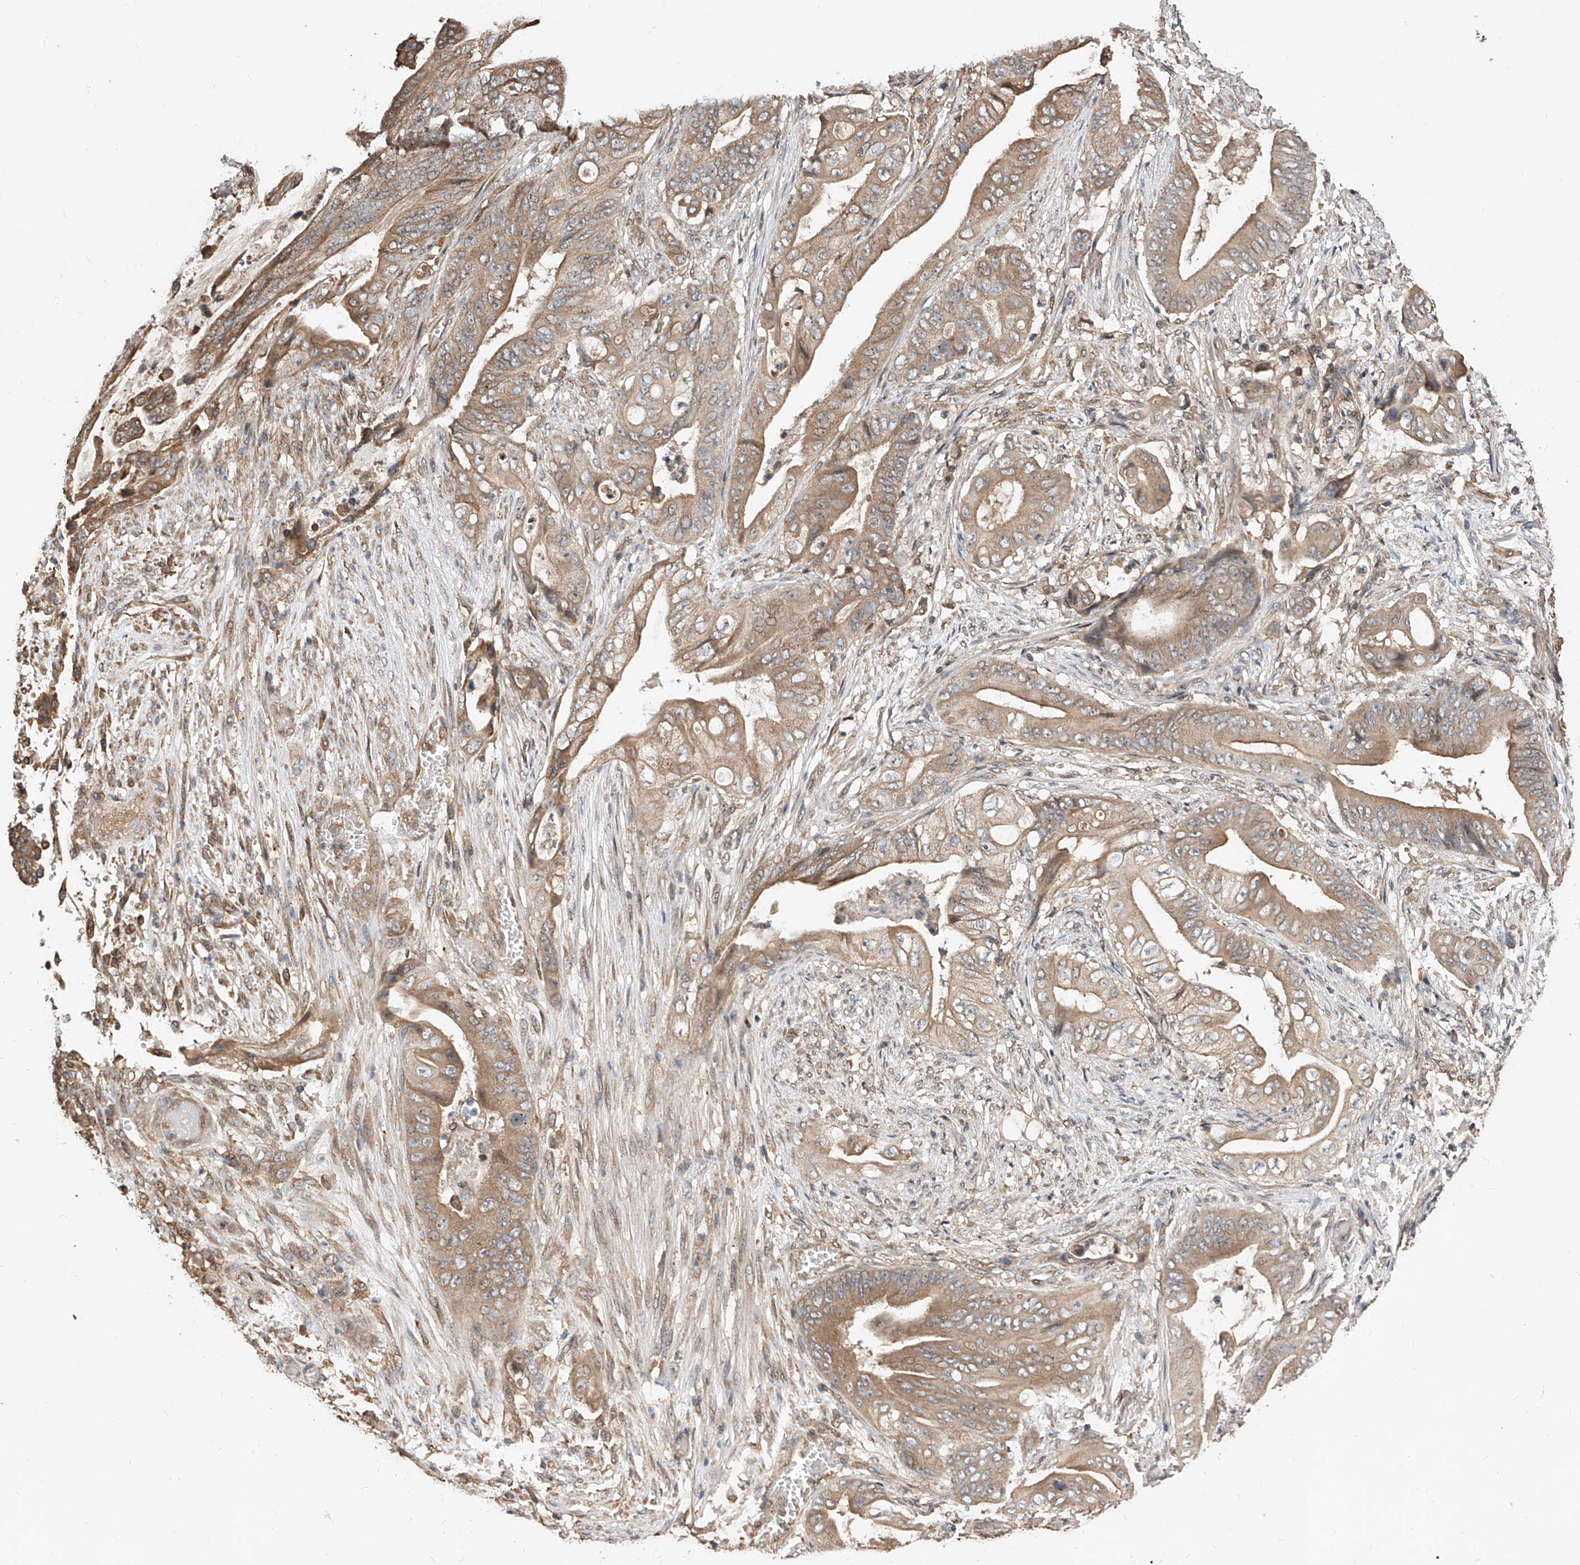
{"staining": {"intensity": "moderate", "quantity": ">75%", "location": "cytoplasmic/membranous"}, "tissue": "stomach cancer", "cell_type": "Tumor cells", "image_type": "cancer", "snomed": [{"axis": "morphology", "description": "Adenocarcinoma, NOS"}, {"axis": "topography", "description": "Stomach"}], "caption": "Immunohistochemical staining of stomach cancer demonstrates moderate cytoplasmic/membranous protein positivity in about >75% of tumor cells.", "gene": "RILPL2", "patient": {"sex": "female", "age": 73}}